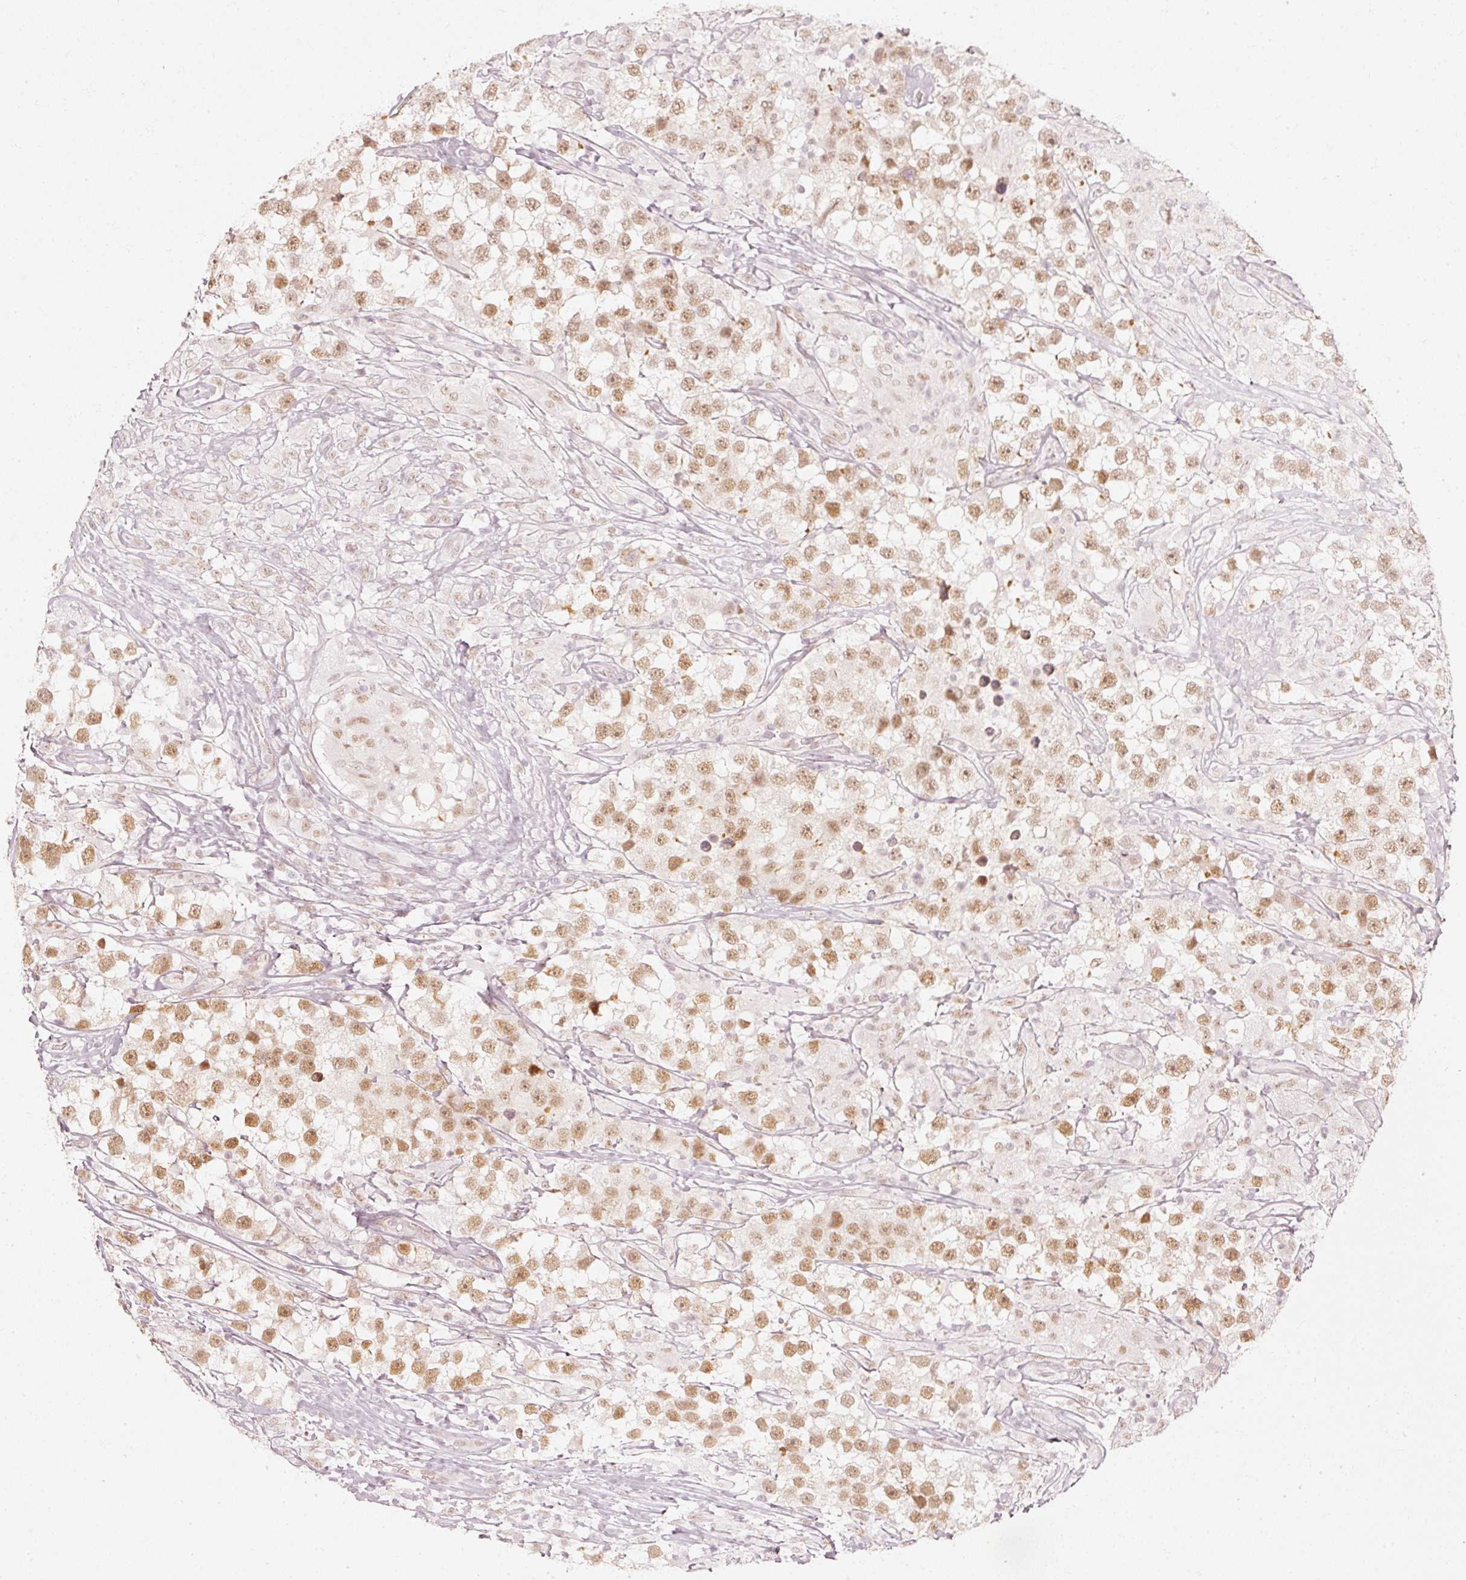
{"staining": {"intensity": "moderate", "quantity": ">75%", "location": "nuclear"}, "tissue": "testis cancer", "cell_type": "Tumor cells", "image_type": "cancer", "snomed": [{"axis": "morphology", "description": "Seminoma, NOS"}, {"axis": "topography", "description": "Testis"}], "caption": "Immunohistochemical staining of human testis seminoma displays medium levels of moderate nuclear protein positivity in about >75% of tumor cells.", "gene": "PPP1R10", "patient": {"sex": "male", "age": 46}}